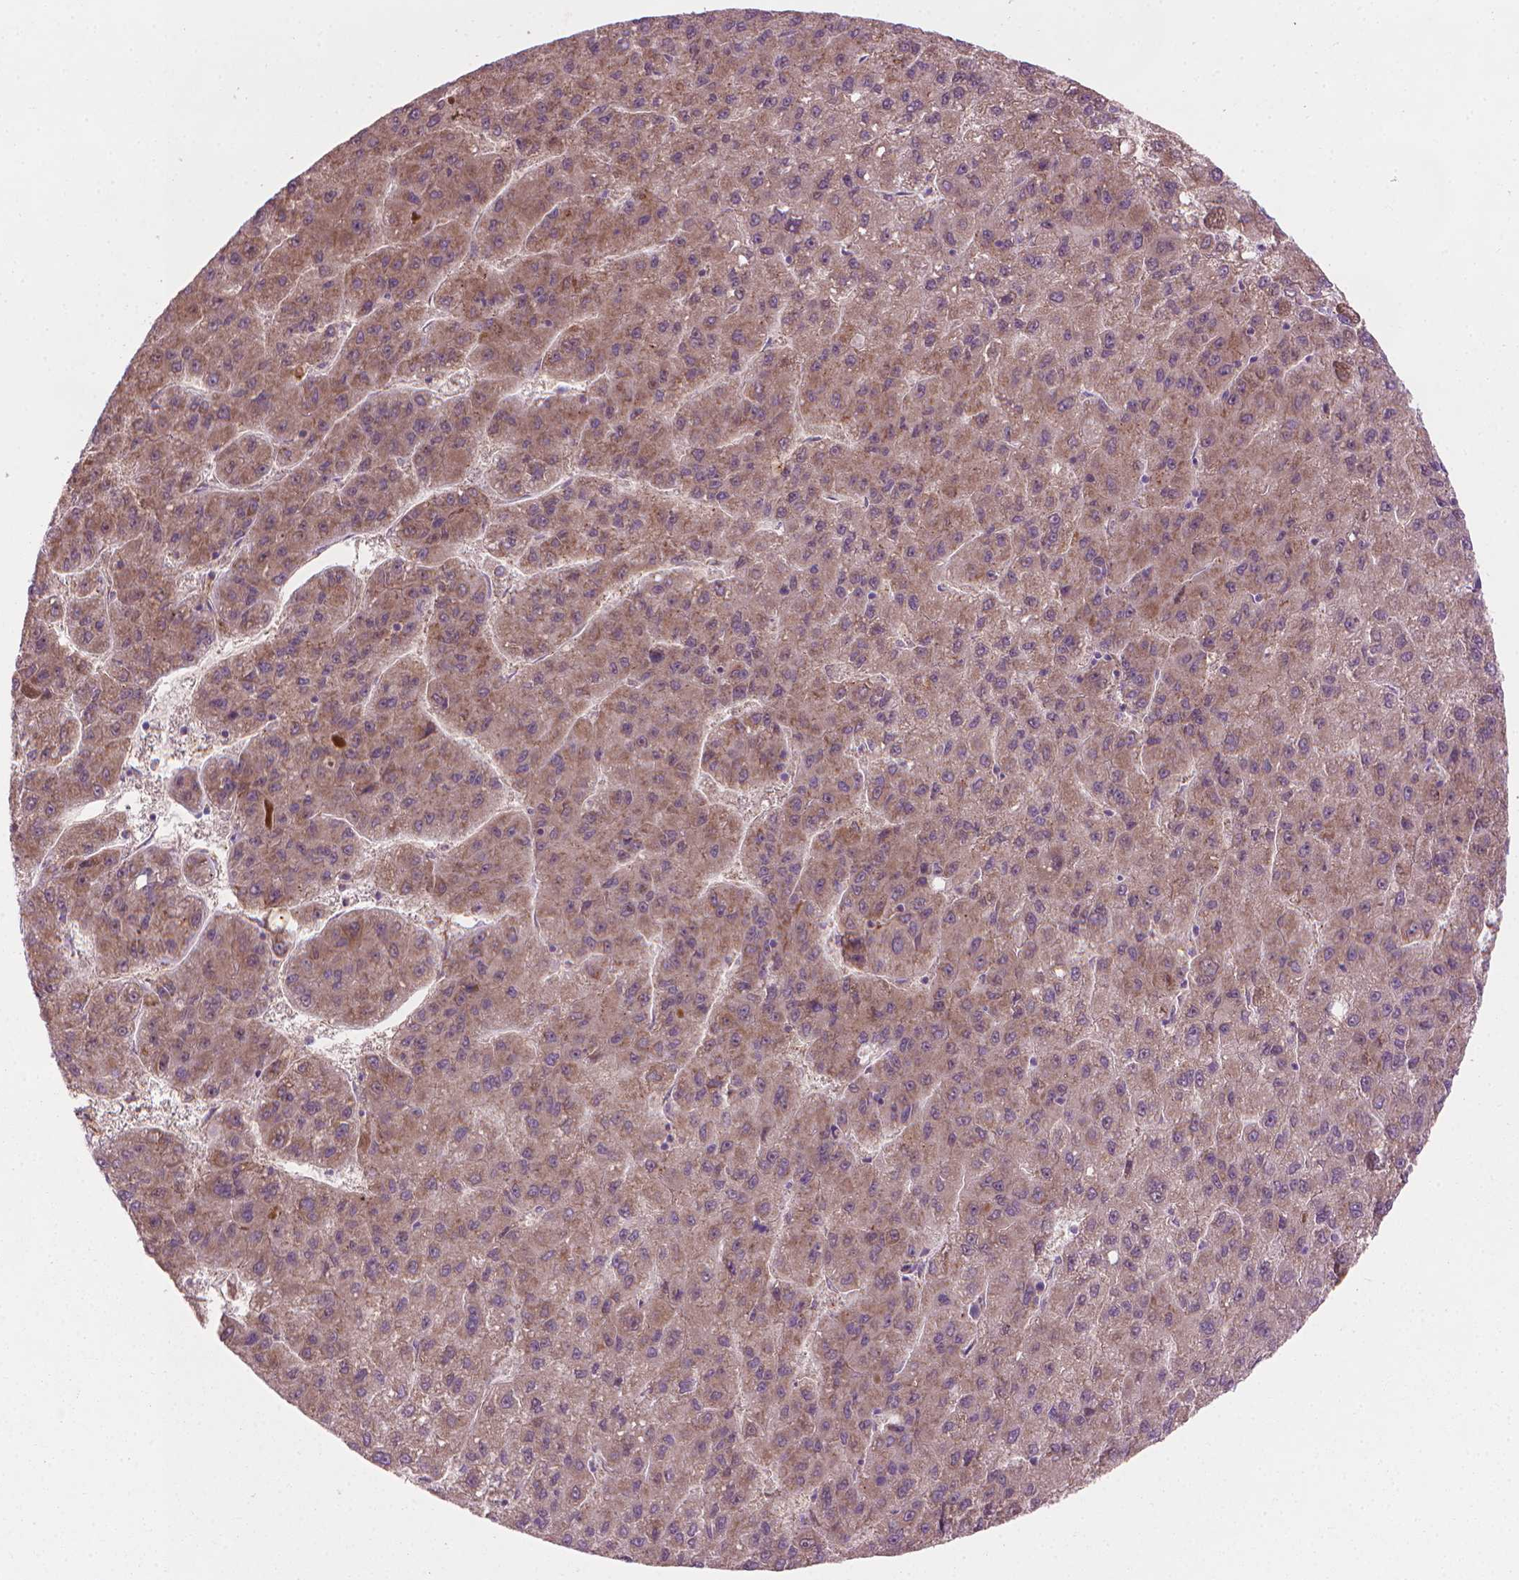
{"staining": {"intensity": "weak", "quantity": ">75%", "location": "cytoplasmic/membranous"}, "tissue": "liver cancer", "cell_type": "Tumor cells", "image_type": "cancer", "snomed": [{"axis": "morphology", "description": "Carcinoma, Hepatocellular, NOS"}, {"axis": "topography", "description": "Liver"}], "caption": "DAB (3,3'-diaminobenzidine) immunohistochemical staining of hepatocellular carcinoma (liver) reveals weak cytoplasmic/membranous protein positivity in approximately >75% of tumor cells. Nuclei are stained in blue.", "gene": "VARS2", "patient": {"sex": "female", "age": 82}}